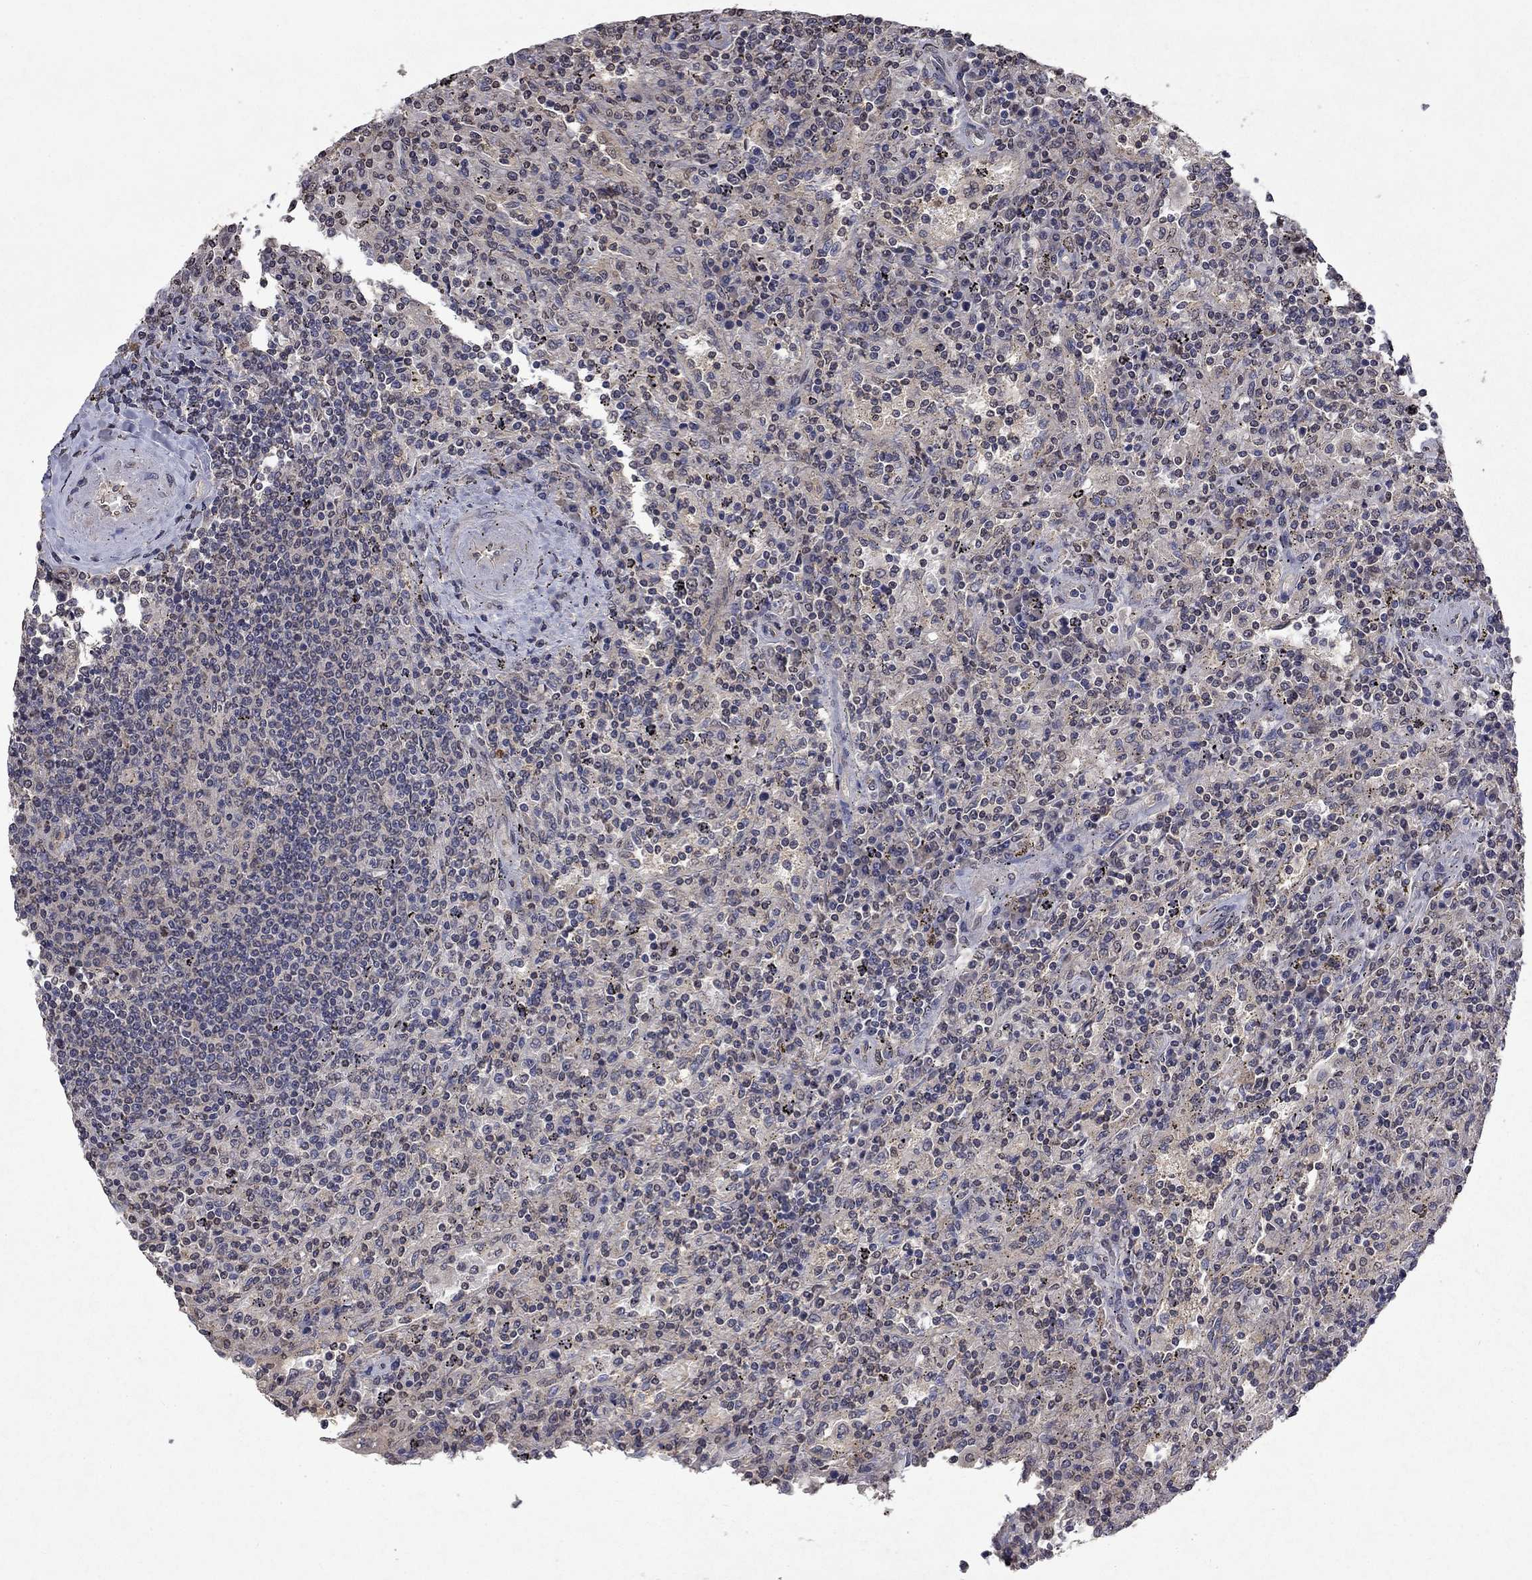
{"staining": {"intensity": "negative", "quantity": "none", "location": "none"}, "tissue": "lymphoma", "cell_type": "Tumor cells", "image_type": "cancer", "snomed": [{"axis": "morphology", "description": "Malignant lymphoma, non-Hodgkin's type, Low grade"}, {"axis": "topography", "description": "Spleen"}], "caption": "Immunohistochemical staining of human lymphoma reveals no significant staining in tumor cells.", "gene": "TTC38", "patient": {"sex": "male", "age": 62}}